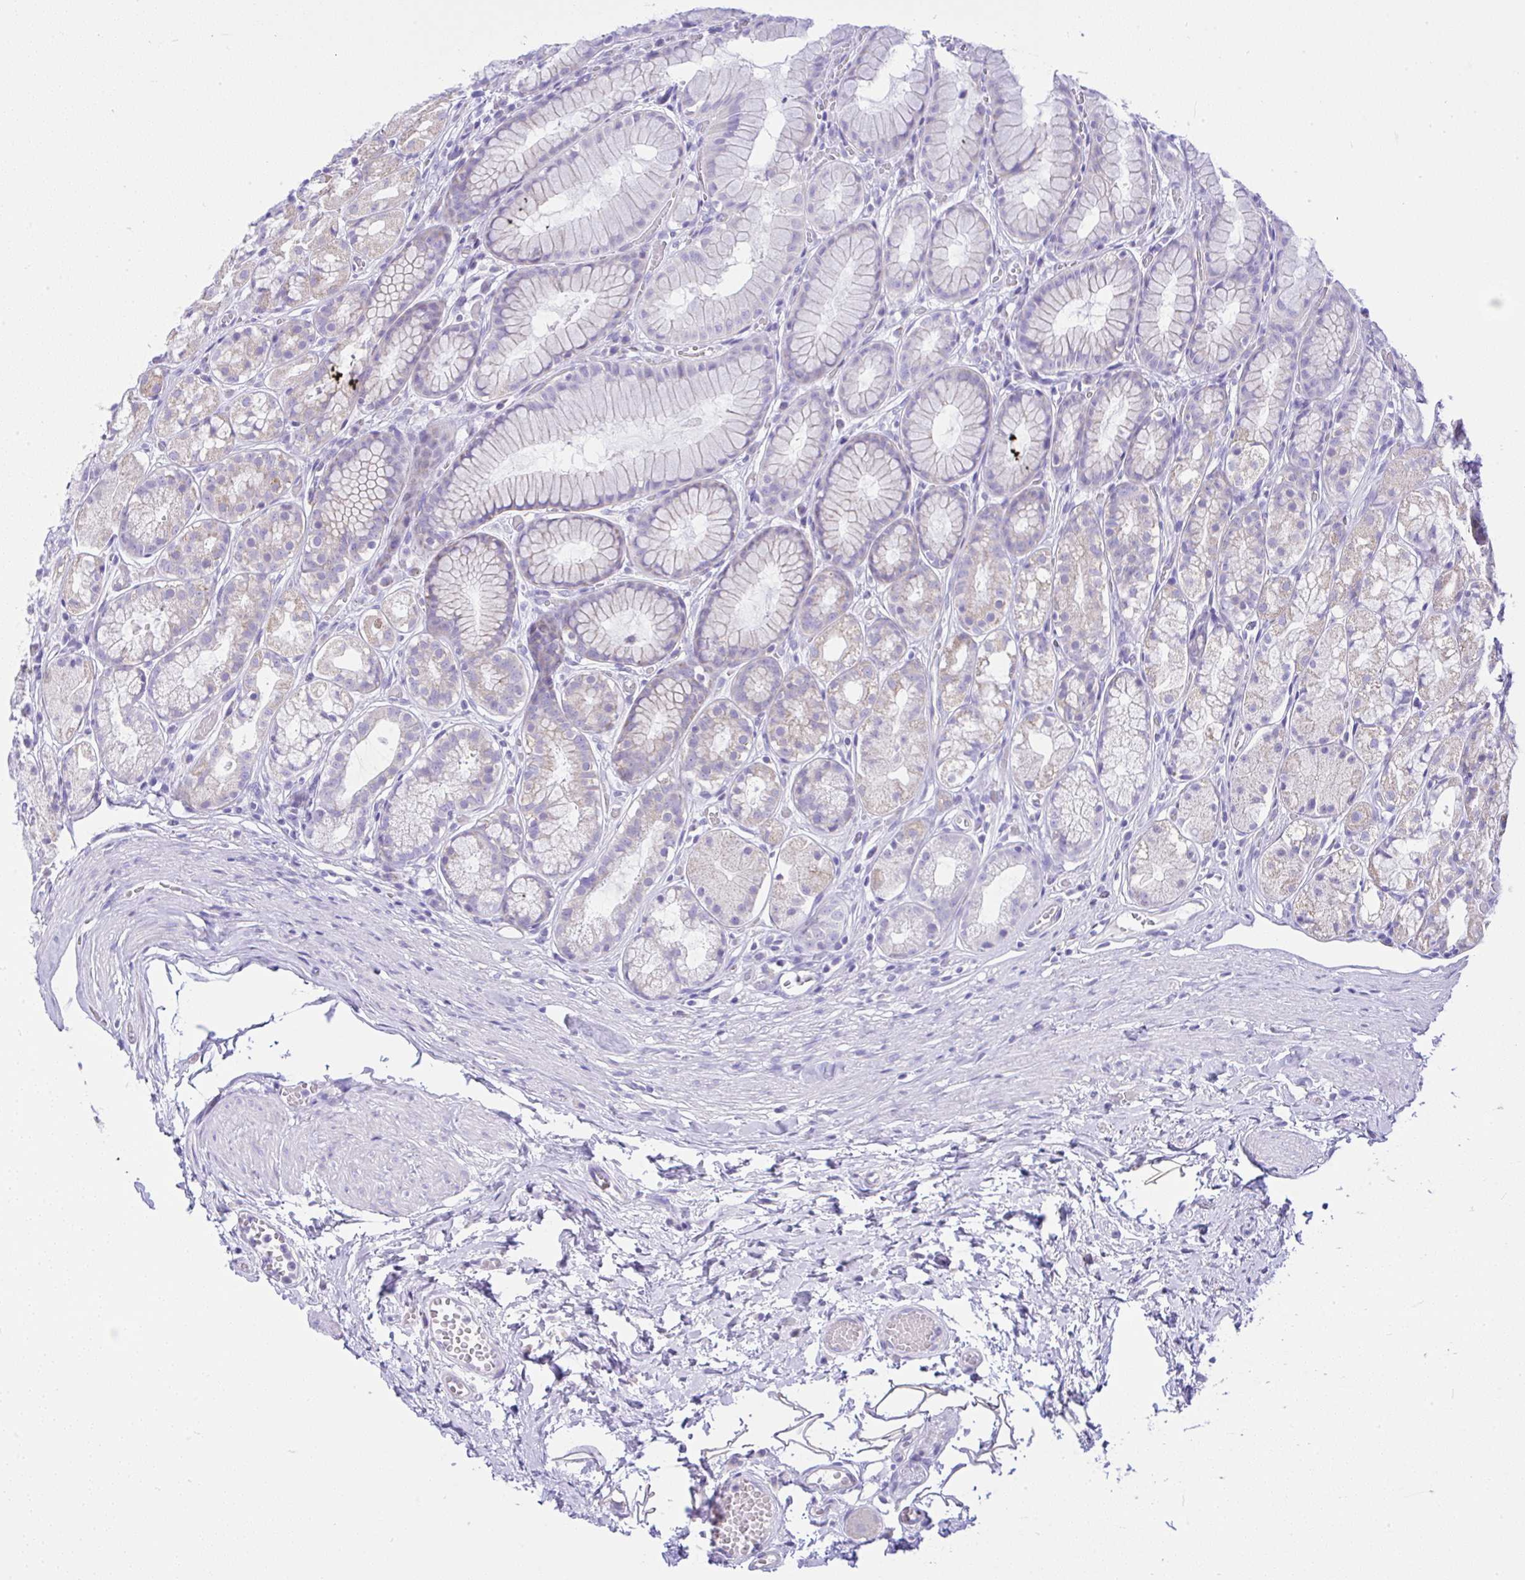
{"staining": {"intensity": "moderate", "quantity": "<25%", "location": "cytoplasmic/membranous"}, "tissue": "stomach", "cell_type": "Glandular cells", "image_type": "normal", "snomed": [{"axis": "morphology", "description": "Normal tissue, NOS"}, {"axis": "topography", "description": "Smooth muscle"}, {"axis": "topography", "description": "Stomach"}], "caption": "Immunohistochemistry (IHC) histopathology image of normal stomach stained for a protein (brown), which reveals low levels of moderate cytoplasmic/membranous positivity in about <25% of glandular cells.", "gene": "SLC13A1", "patient": {"sex": "male", "age": 70}}